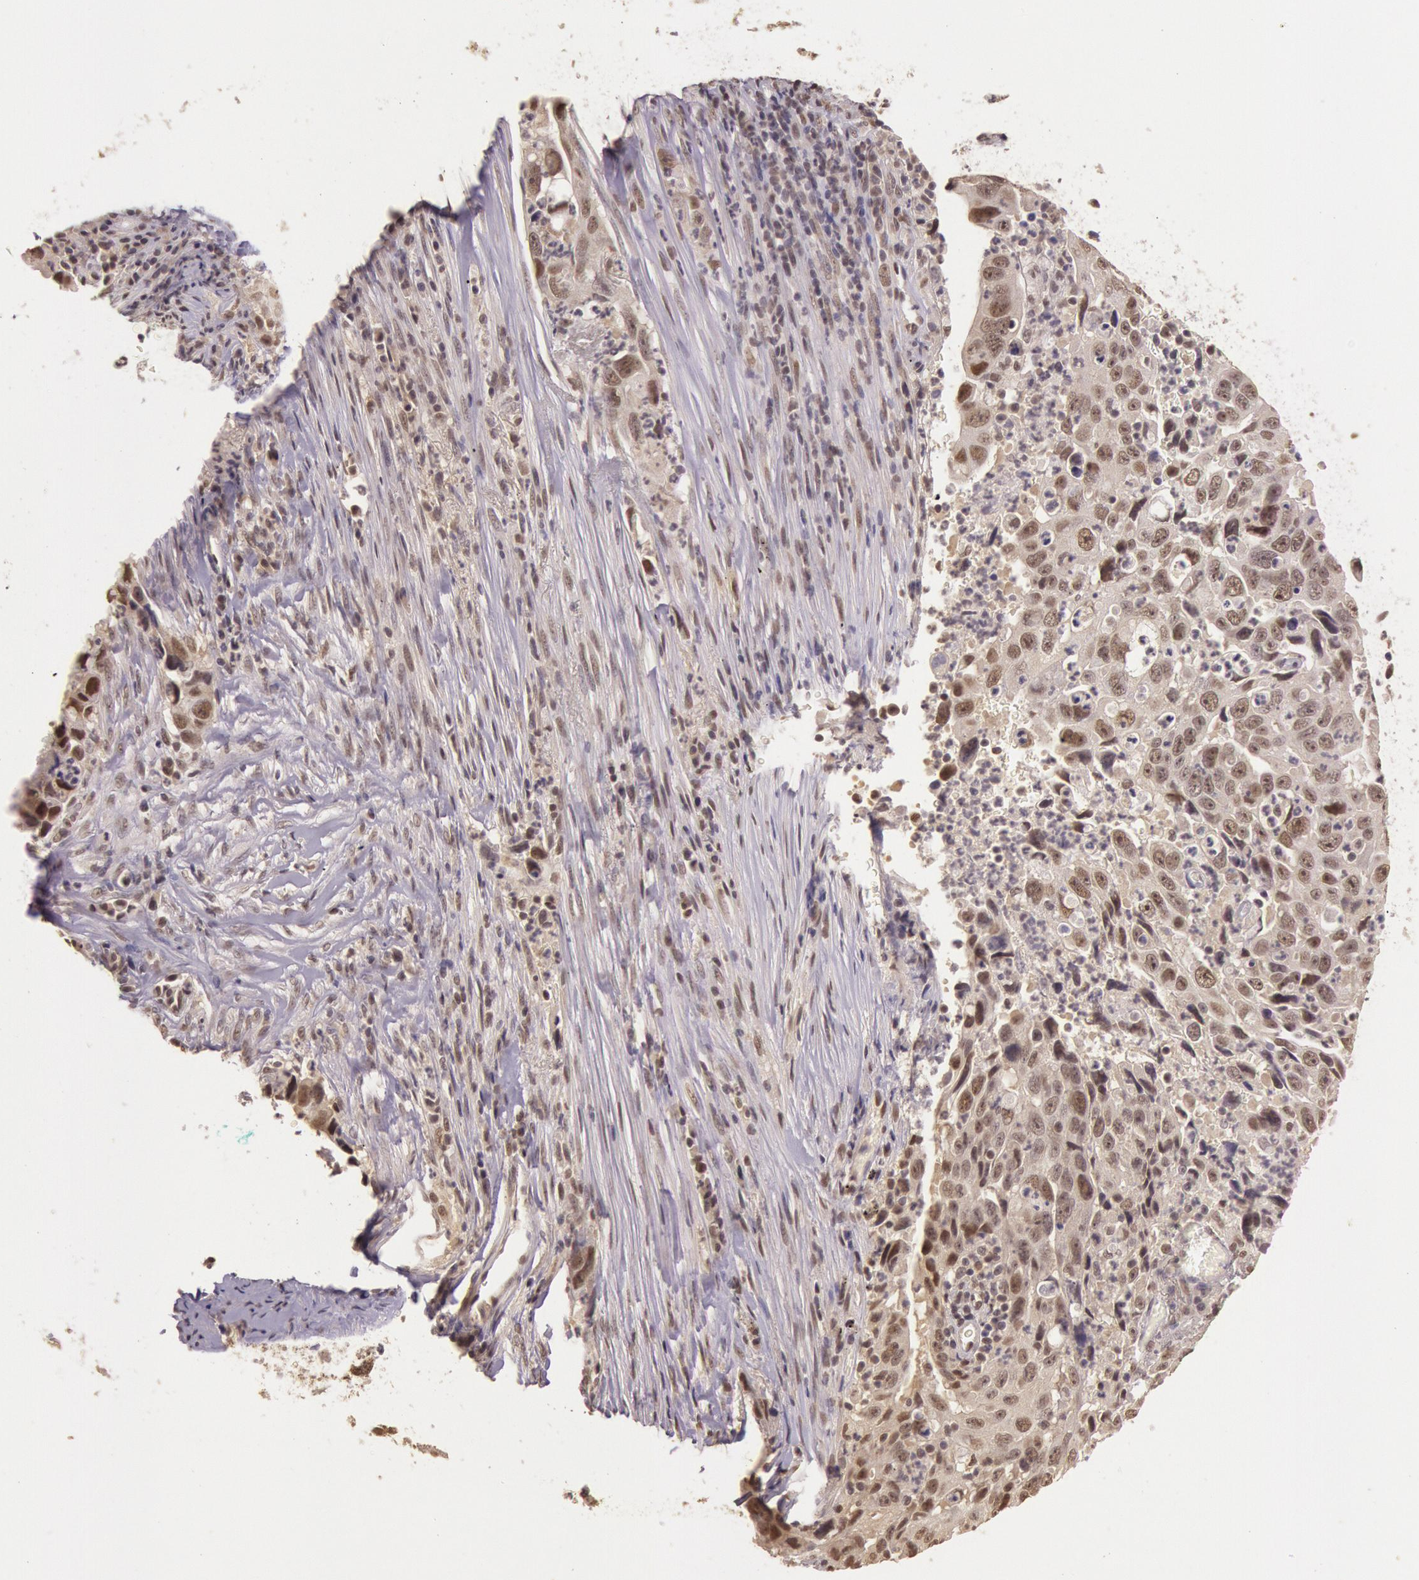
{"staining": {"intensity": "weak", "quantity": "25%-75%", "location": "cytoplasmic/membranous,nuclear"}, "tissue": "lung cancer", "cell_type": "Tumor cells", "image_type": "cancer", "snomed": [{"axis": "morphology", "description": "Squamous cell carcinoma, NOS"}, {"axis": "topography", "description": "Lung"}], "caption": "A brown stain highlights weak cytoplasmic/membranous and nuclear expression of a protein in human lung cancer tumor cells.", "gene": "RTL10", "patient": {"sex": "male", "age": 64}}